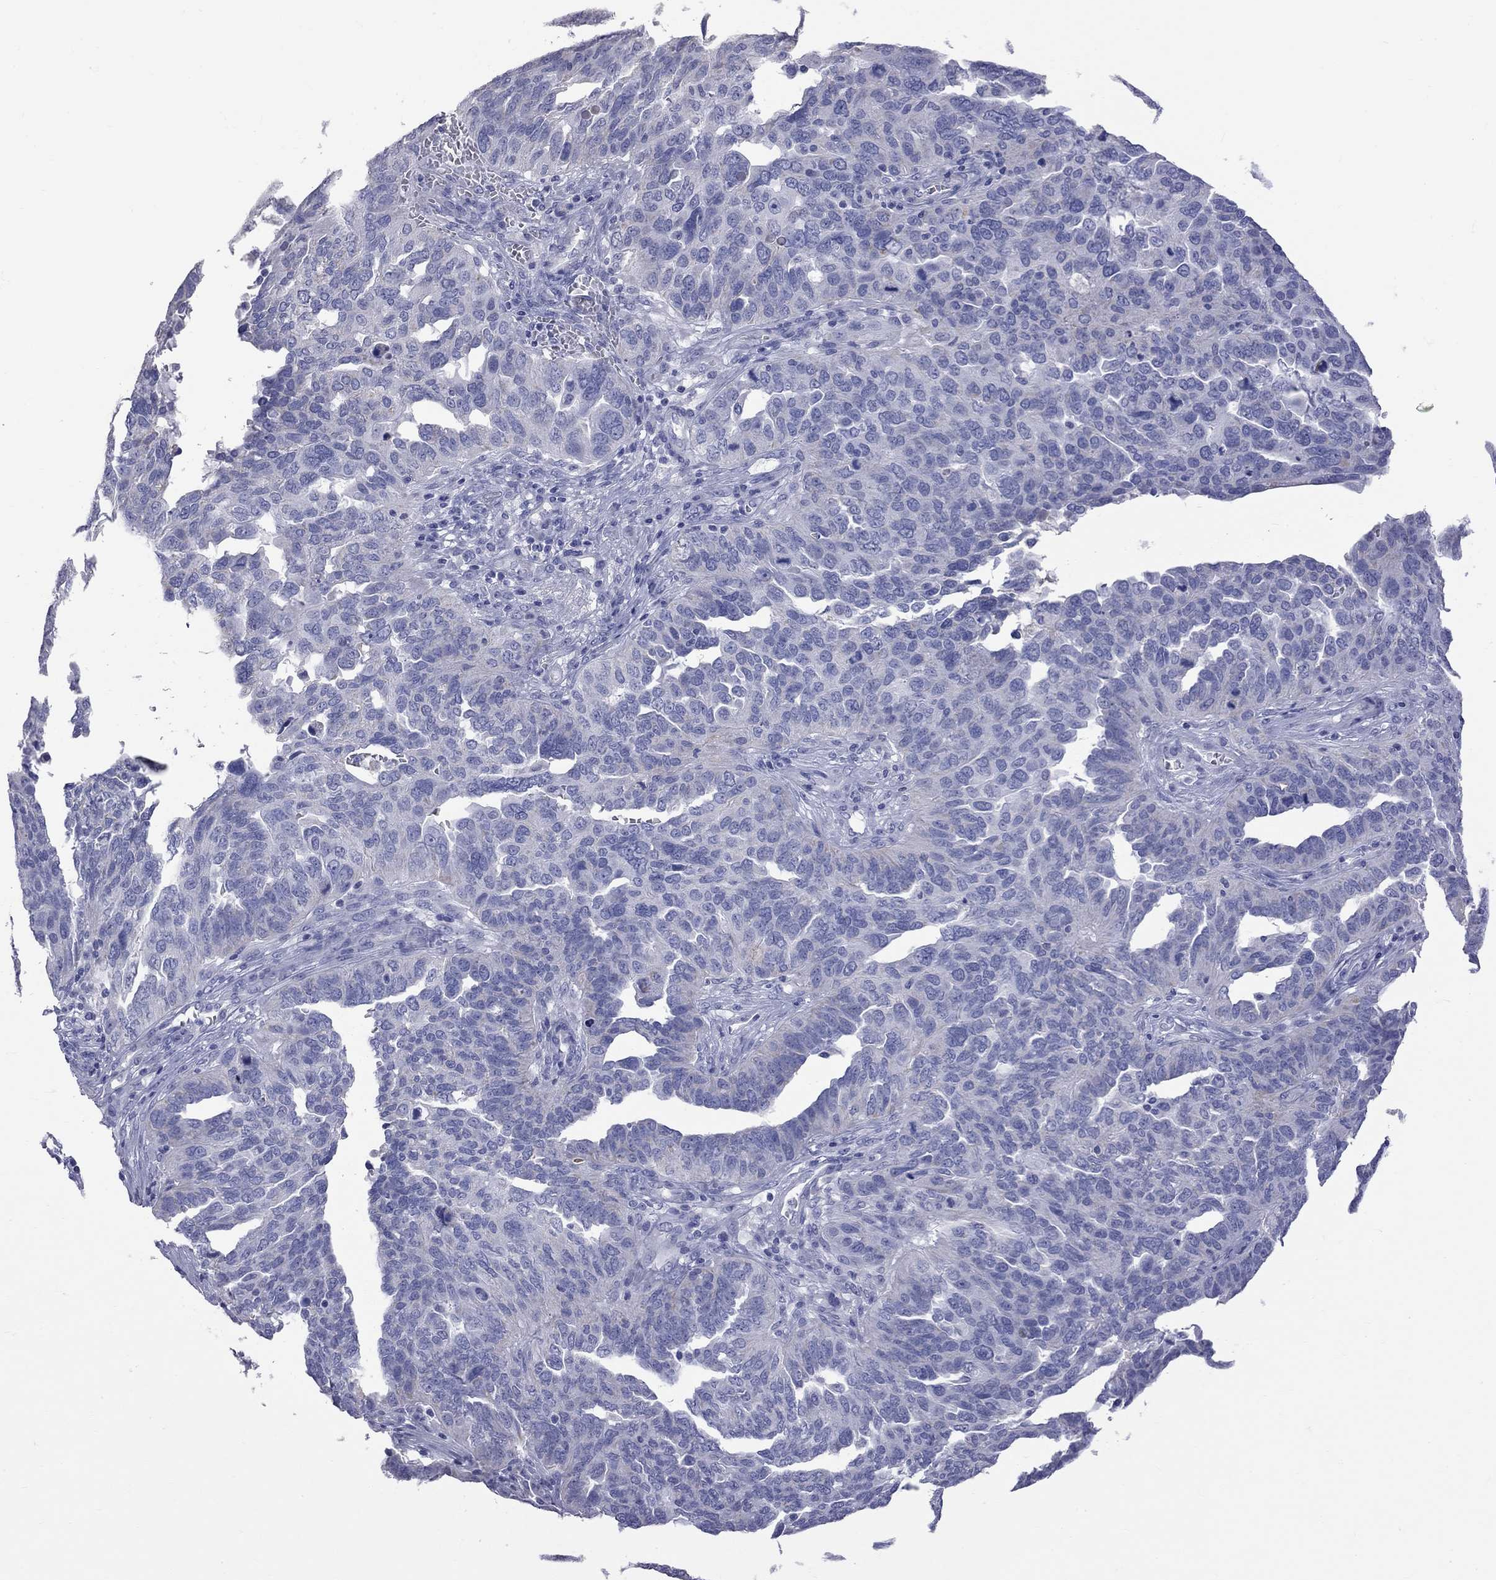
{"staining": {"intensity": "negative", "quantity": "none", "location": "none"}, "tissue": "ovarian cancer", "cell_type": "Tumor cells", "image_type": "cancer", "snomed": [{"axis": "morphology", "description": "Carcinoma, endometroid"}, {"axis": "topography", "description": "Soft tissue"}, {"axis": "topography", "description": "Ovary"}], "caption": "This is an immunohistochemistry image of human ovarian cancer. There is no expression in tumor cells.", "gene": "KCND2", "patient": {"sex": "female", "age": 52}}